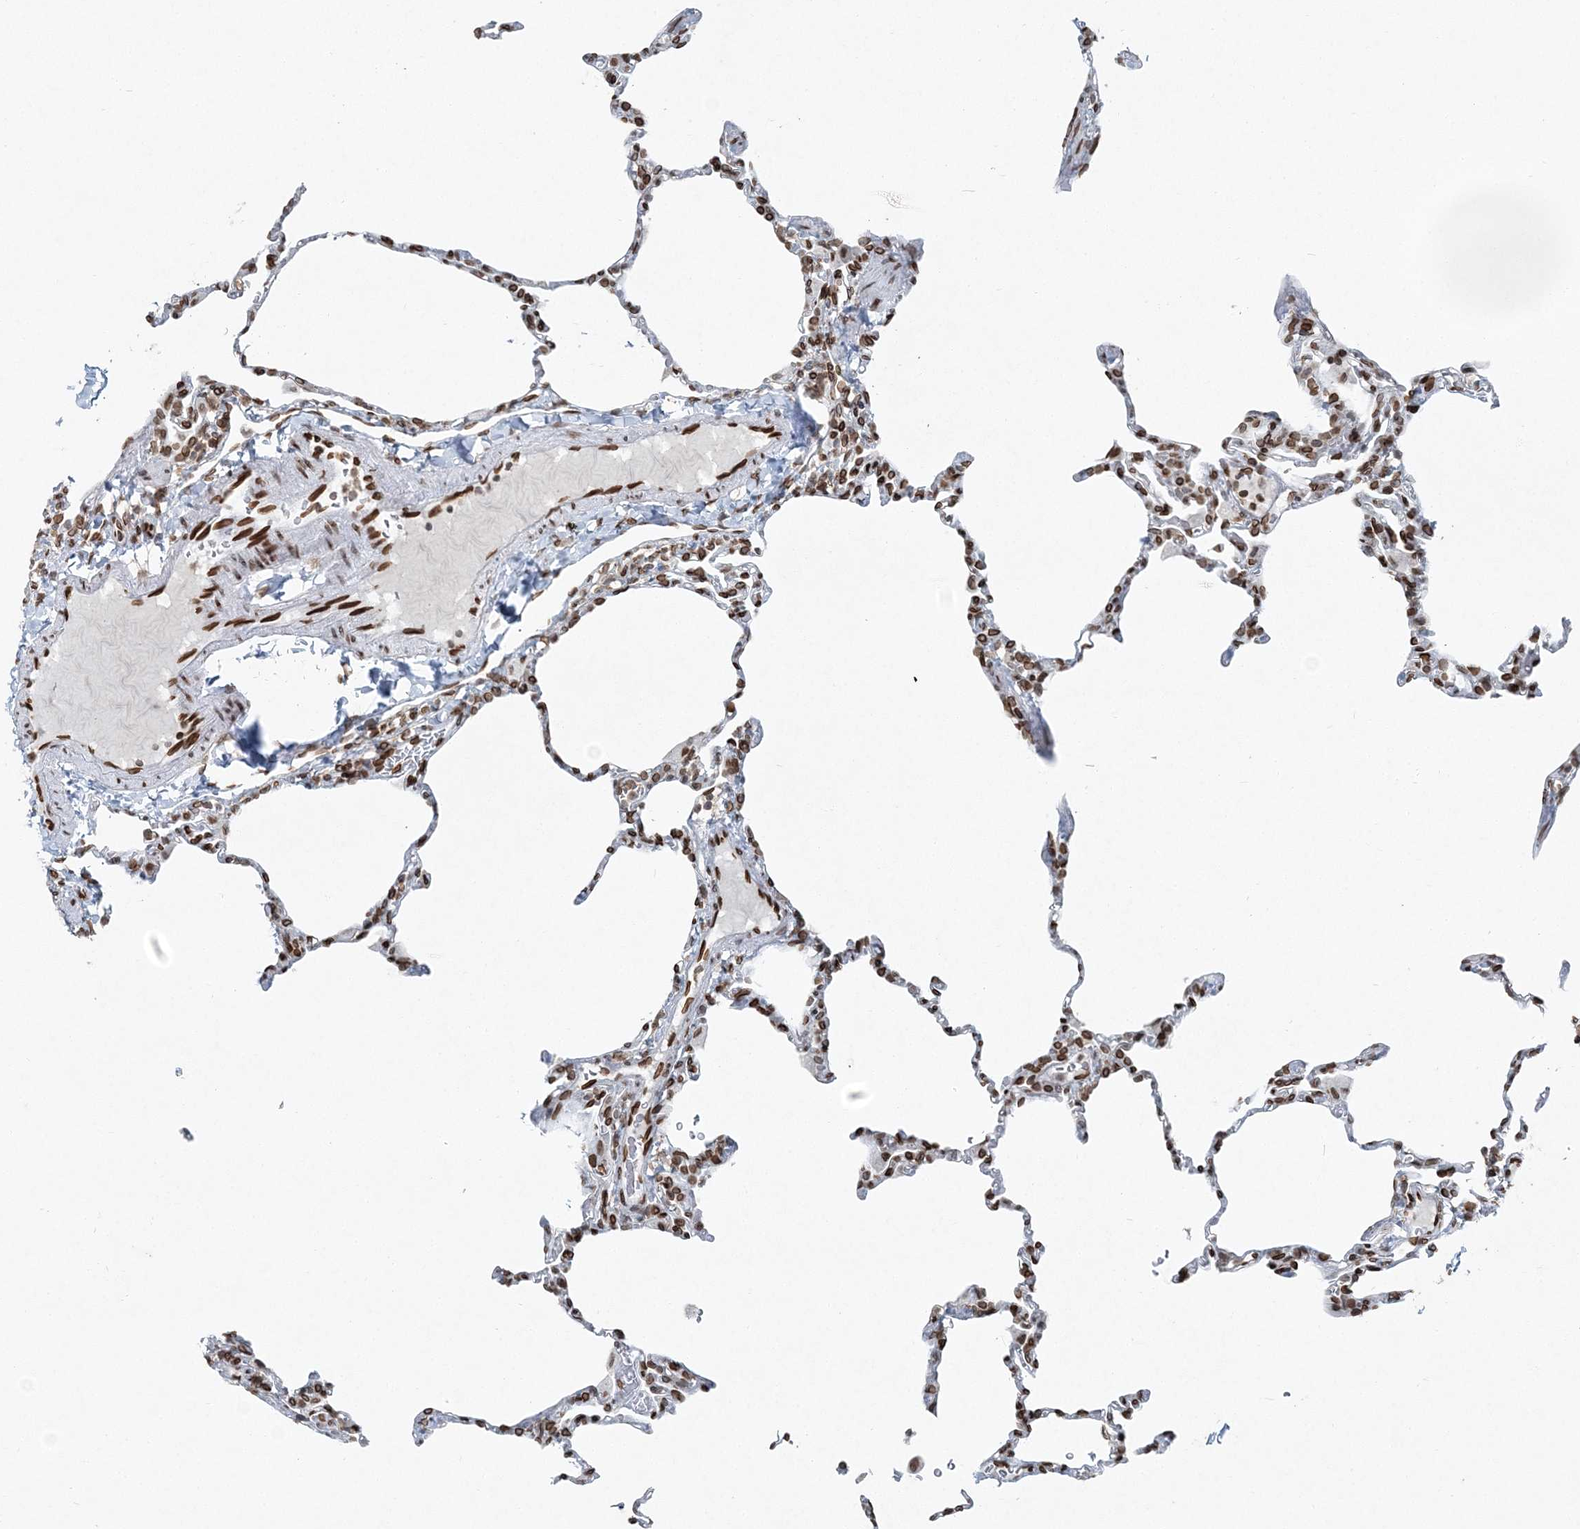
{"staining": {"intensity": "moderate", "quantity": "25%-75%", "location": "nuclear"}, "tissue": "lung", "cell_type": "Alveolar cells", "image_type": "normal", "snomed": [{"axis": "morphology", "description": "Normal tissue, NOS"}, {"axis": "topography", "description": "Lung"}], "caption": "A brown stain shows moderate nuclear positivity of a protein in alveolar cells of unremarkable human lung. (DAB = brown stain, brightfield microscopy at high magnification).", "gene": "GJD4", "patient": {"sex": "male", "age": 20}}